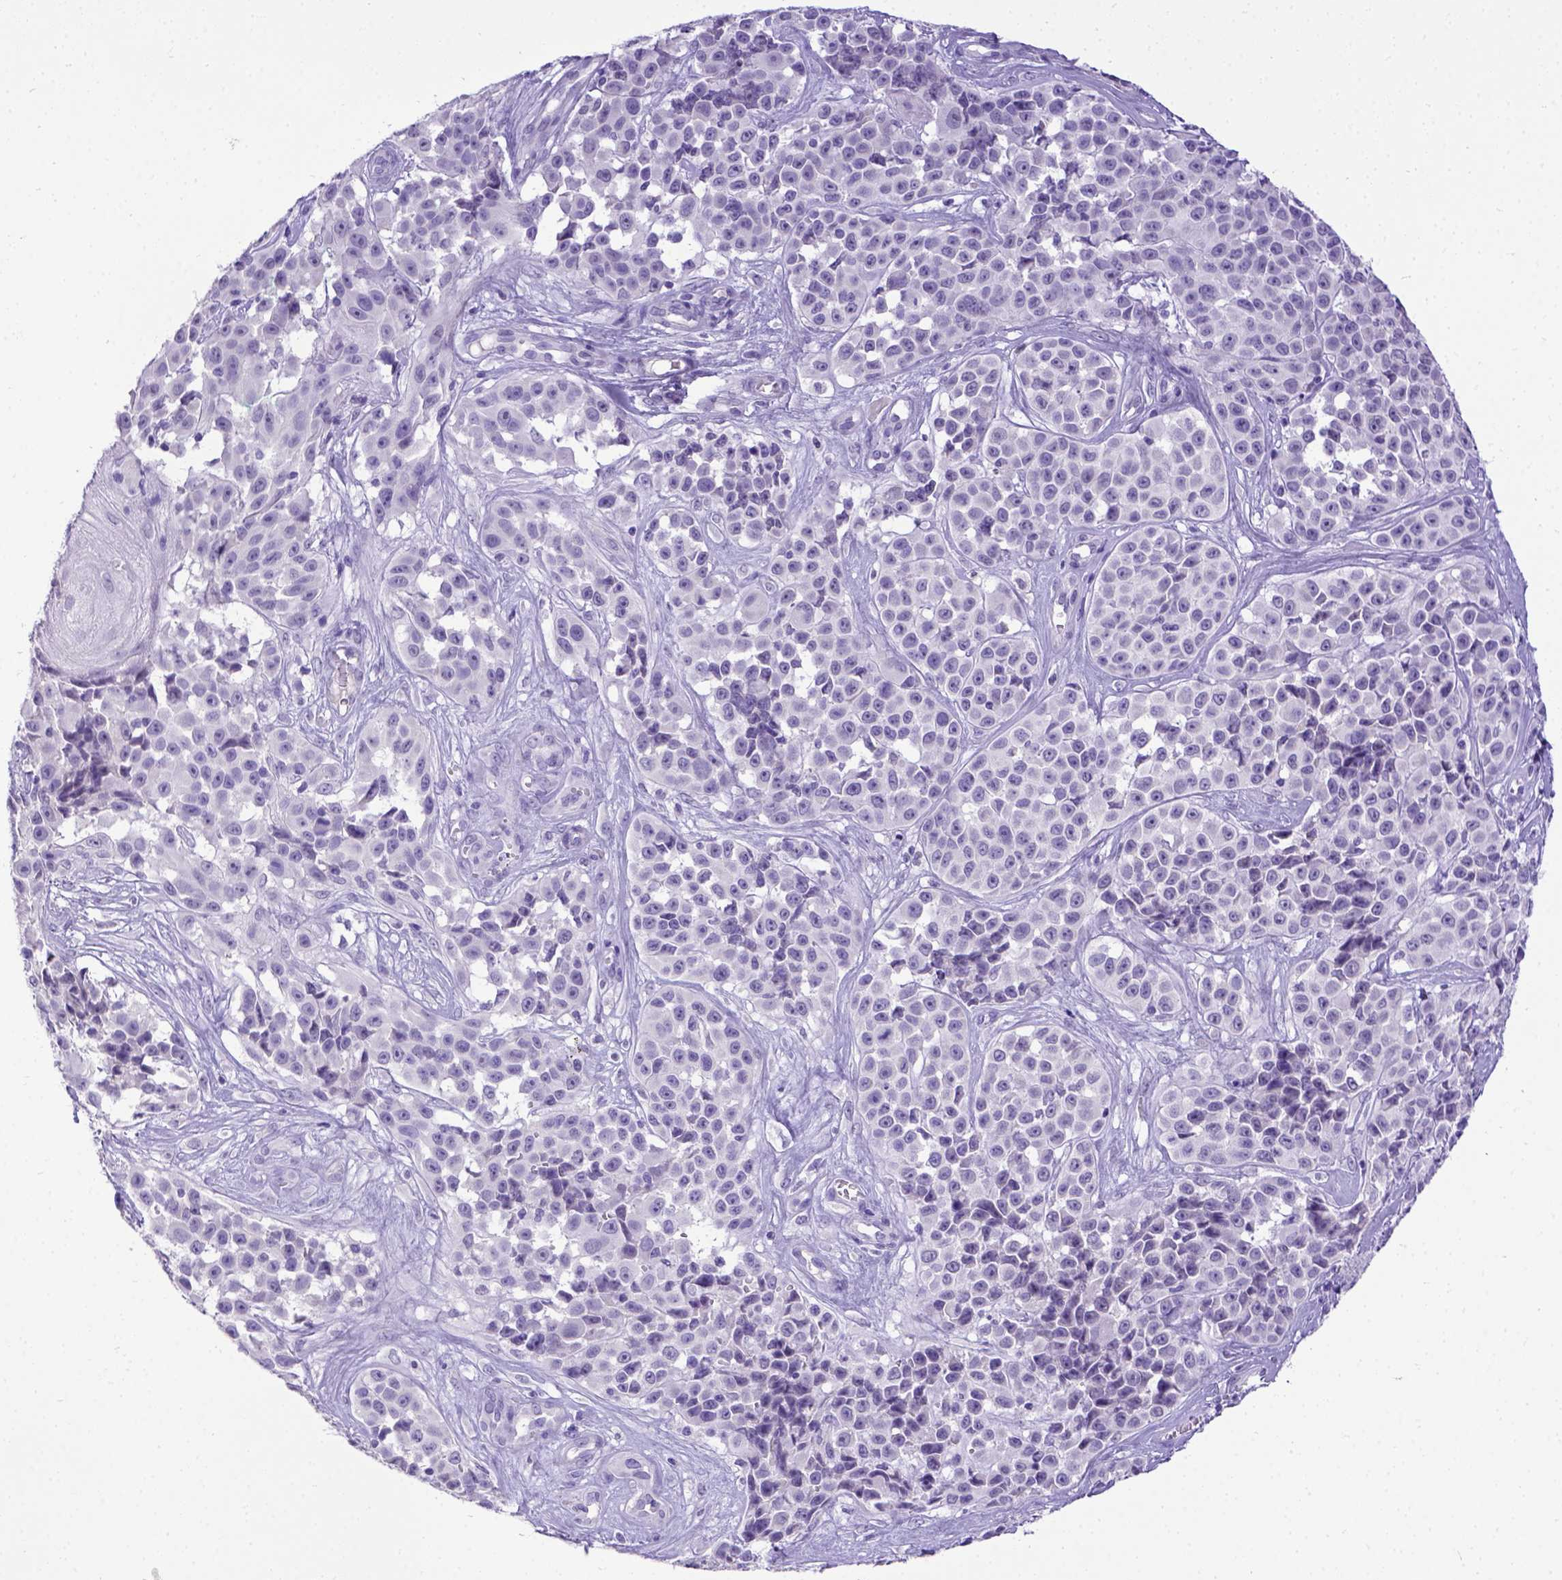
{"staining": {"intensity": "negative", "quantity": "none", "location": "none"}, "tissue": "melanoma", "cell_type": "Tumor cells", "image_type": "cancer", "snomed": [{"axis": "morphology", "description": "Malignant melanoma, NOS"}, {"axis": "topography", "description": "Skin"}], "caption": "Tumor cells are negative for protein expression in human melanoma.", "gene": "ESR1", "patient": {"sex": "female", "age": 88}}